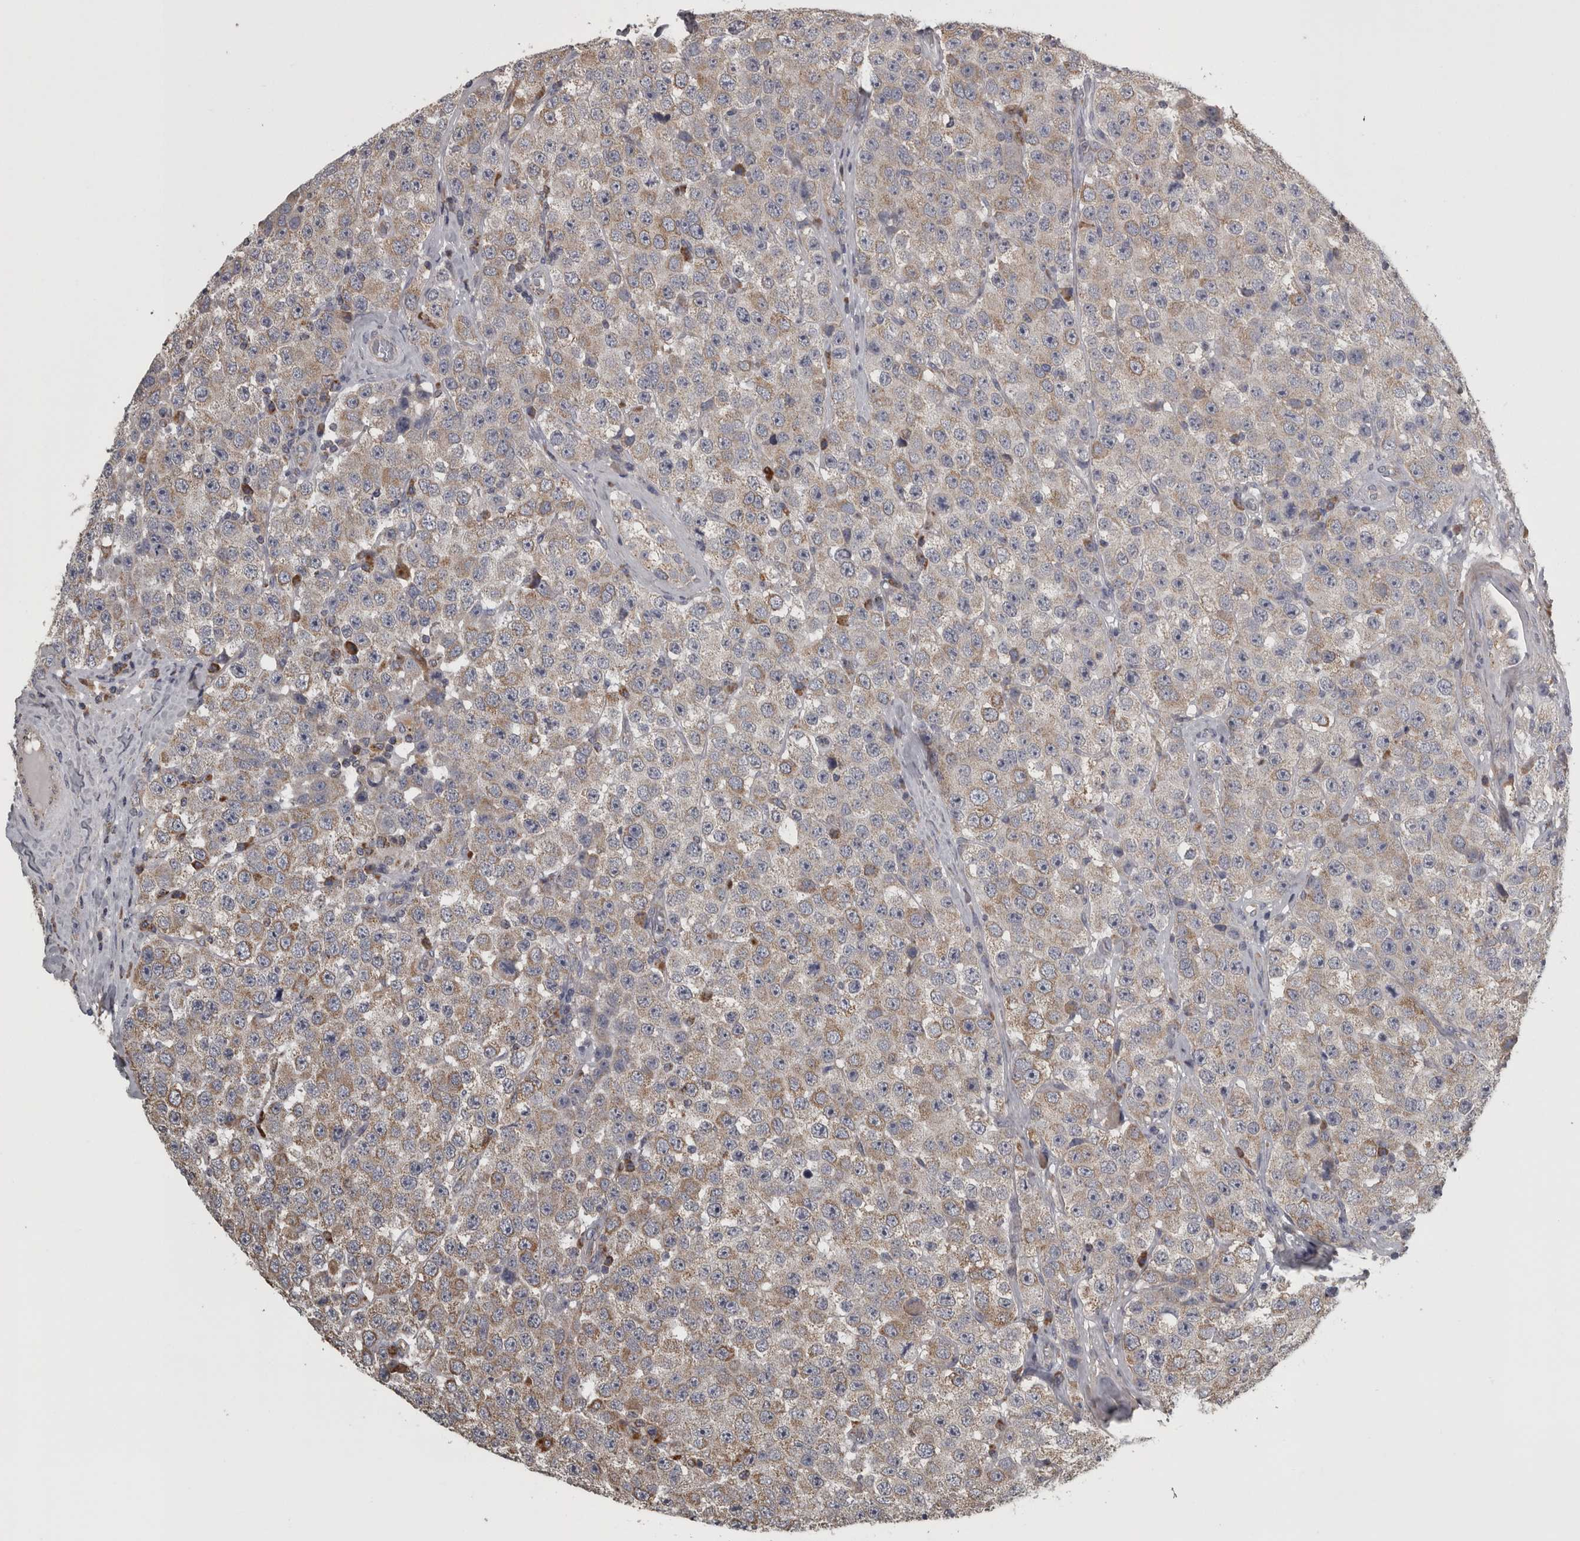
{"staining": {"intensity": "weak", "quantity": "25%-75%", "location": "cytoplasmic/membranous"}, "tissue": "testis cancer", "cell_type": "Tumor cells", "image_type": "cancer", "snomed": [{"axis": "morphology", "description": "Seminoma, NOS"}, {"axis": "morphology", "description": "Carcinoma, Embryonal, NOS"}, {"axis": "topography", "description": "Testis"}], "caption": "Weak cytoplasmic/membranous staining for a protein is appreciated in approximately 25%-75% of tumor cells of testis cancer (embryonal carcinoma) using immunohistochemistry (IHC).", "gene": "FRK", "patient": {"sex": "male", "age": 28}}